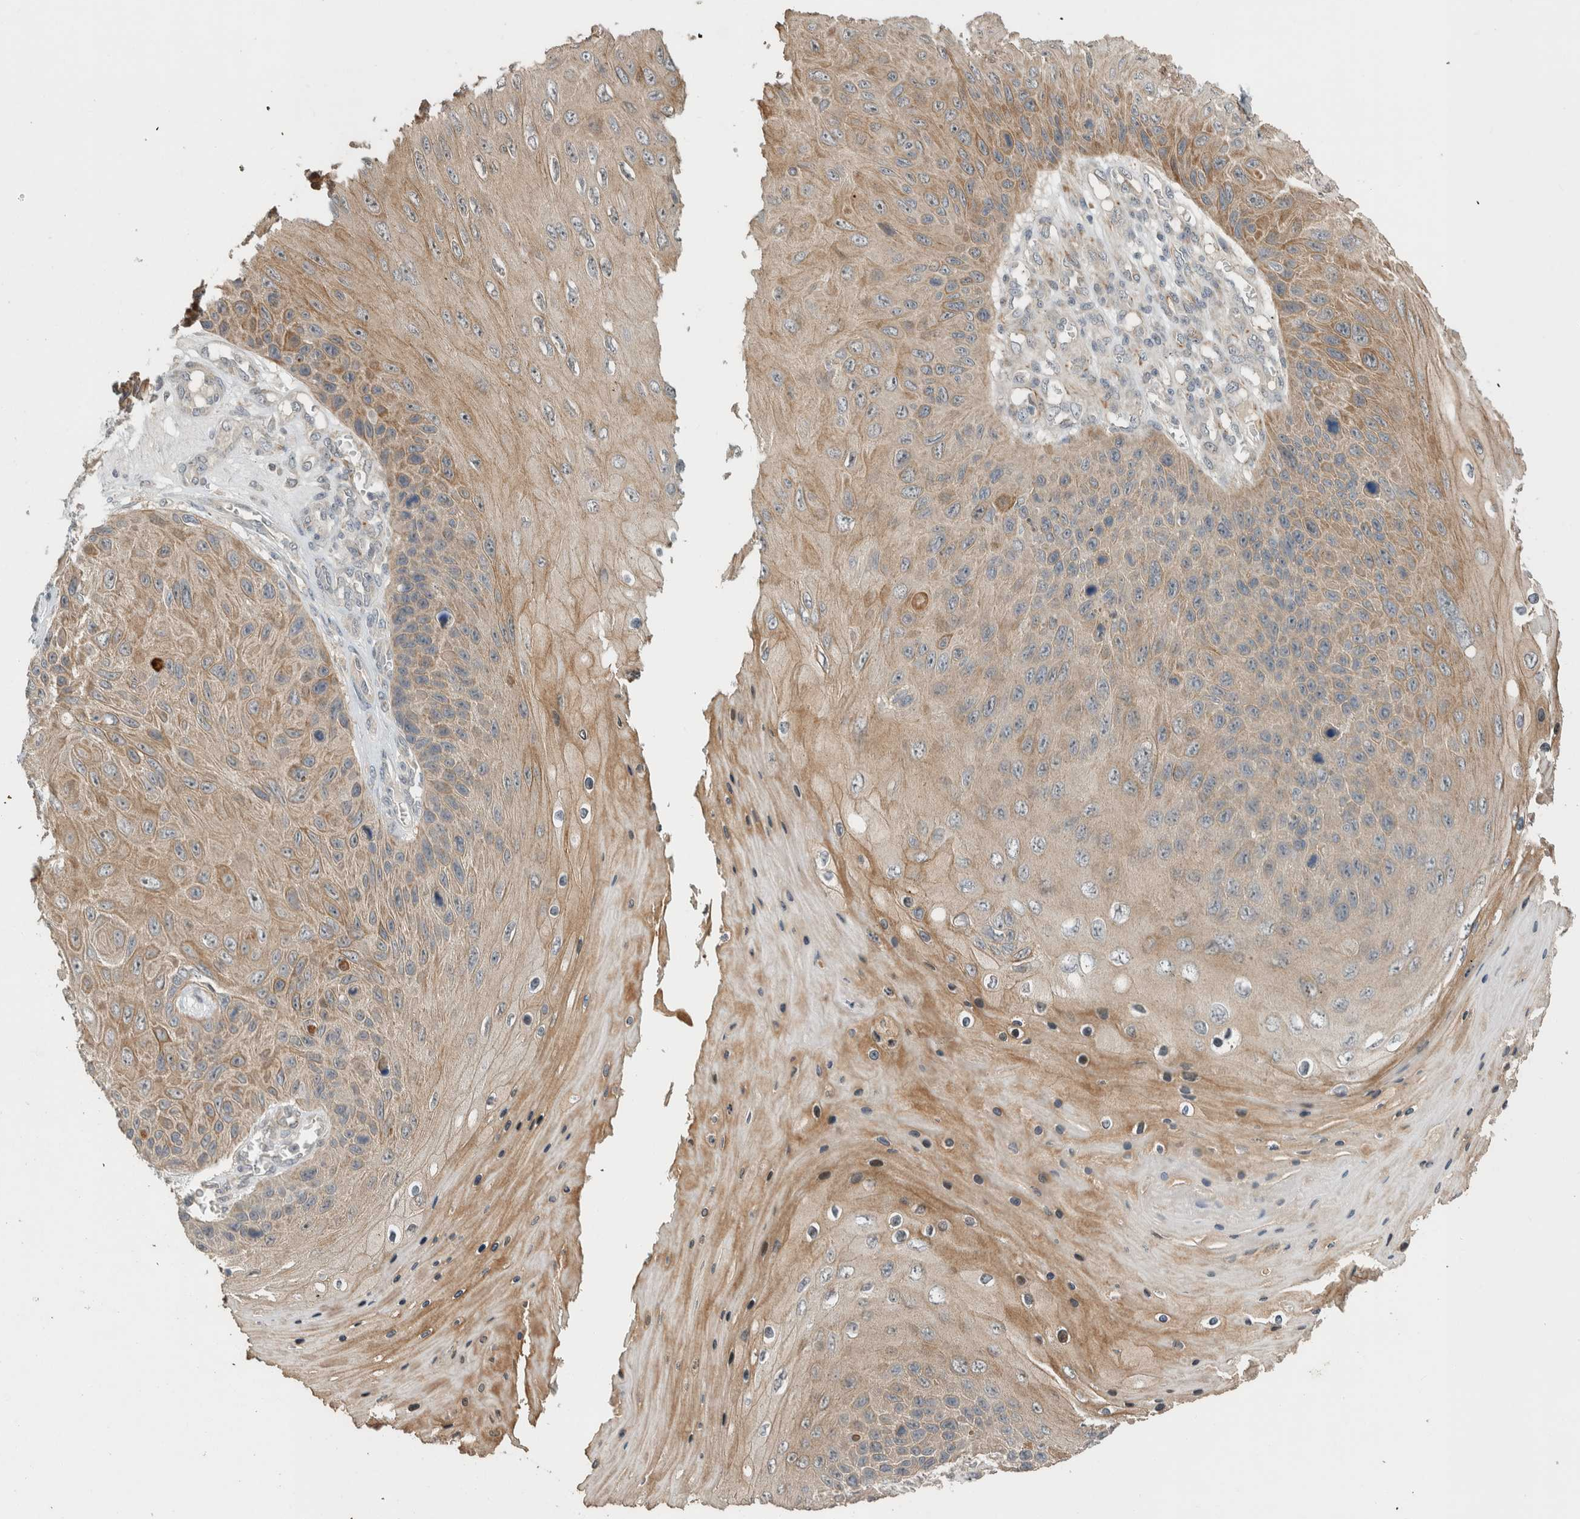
{"staining": {"intensity": "moderate", "quantity": ">75%", "location": "cytoplasmic/membranous"}, "tissue": "skin cancer", "cell_type": "Tumor cells", "image_type": "cancer", "snomed": [{"axis": "morphology", "description": "Squamous cell carcinoma, NOS"}, {"axis": "topography", "description": "Skin"}], "caption": "Immunohistochemistry image of human squamous cell carcinoma (skin) stained for a protein (brown), which reveals medium levels of moderate cytoplasmic/membranous positivity in about >75% of tumor cells.", "gene": "ERCC6L2", "patient": {"sex": "female", "age": 88}}